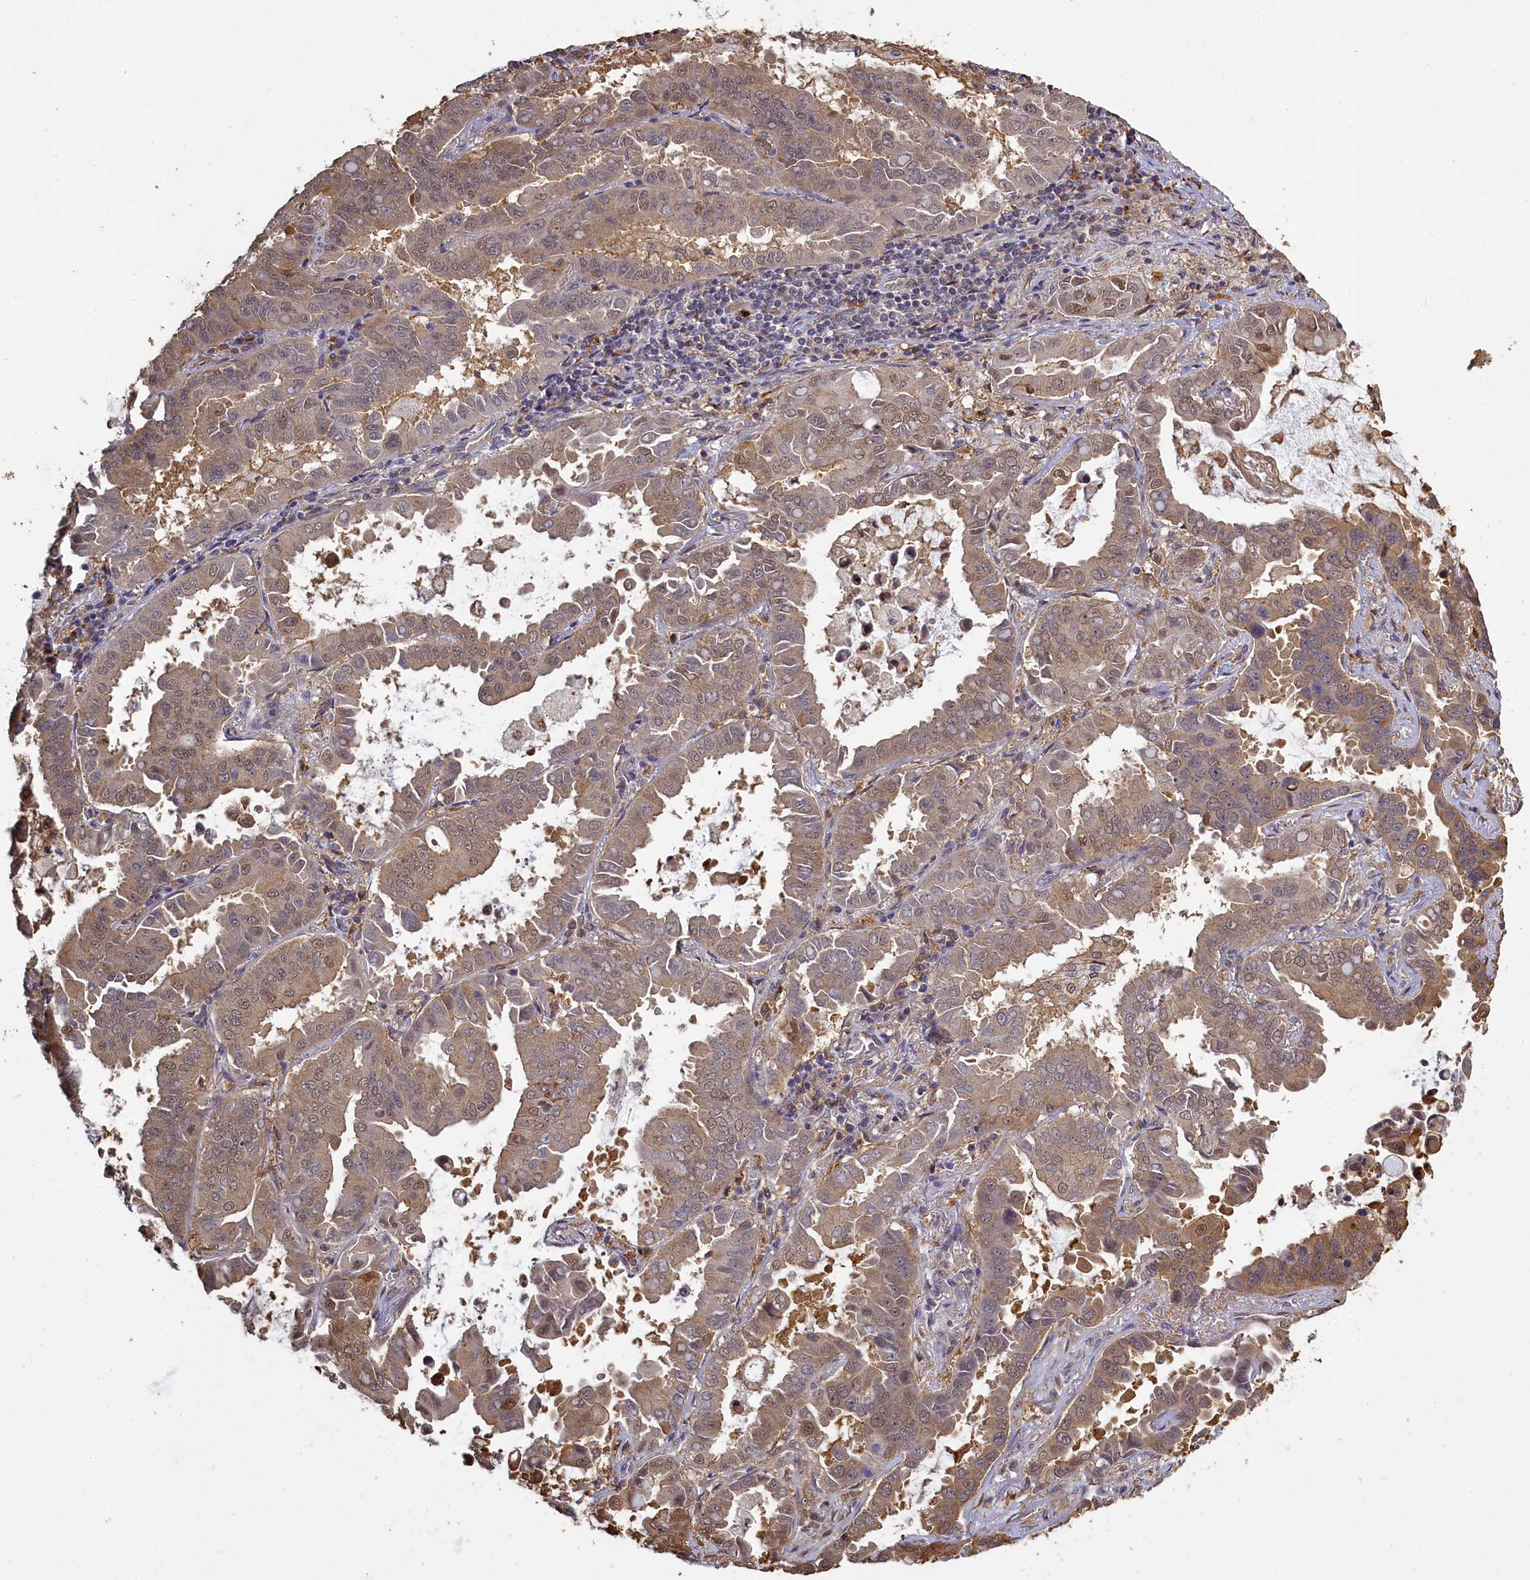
{"staining": {"intensity": "moderate", "quantity": ">75%", "location": "cytoplasmic/membranous"}, "tissue": "lung cancer", "cell_type": "Tumor cells", "image_type": "cancer", "snomed": [{"axis": "morphology", "description": "Adenocarcinoma, NOS"}, {"axis": "topography", "description": "Lung"}], "caption": "This is a micrograph of immunohistochemistry staining of lung cancer, which shows moderate staining in the cytoplasmic/membranous of tumor cells.", "gene": "UCHL3", "patient": {"sex": "male", "age": 64}}